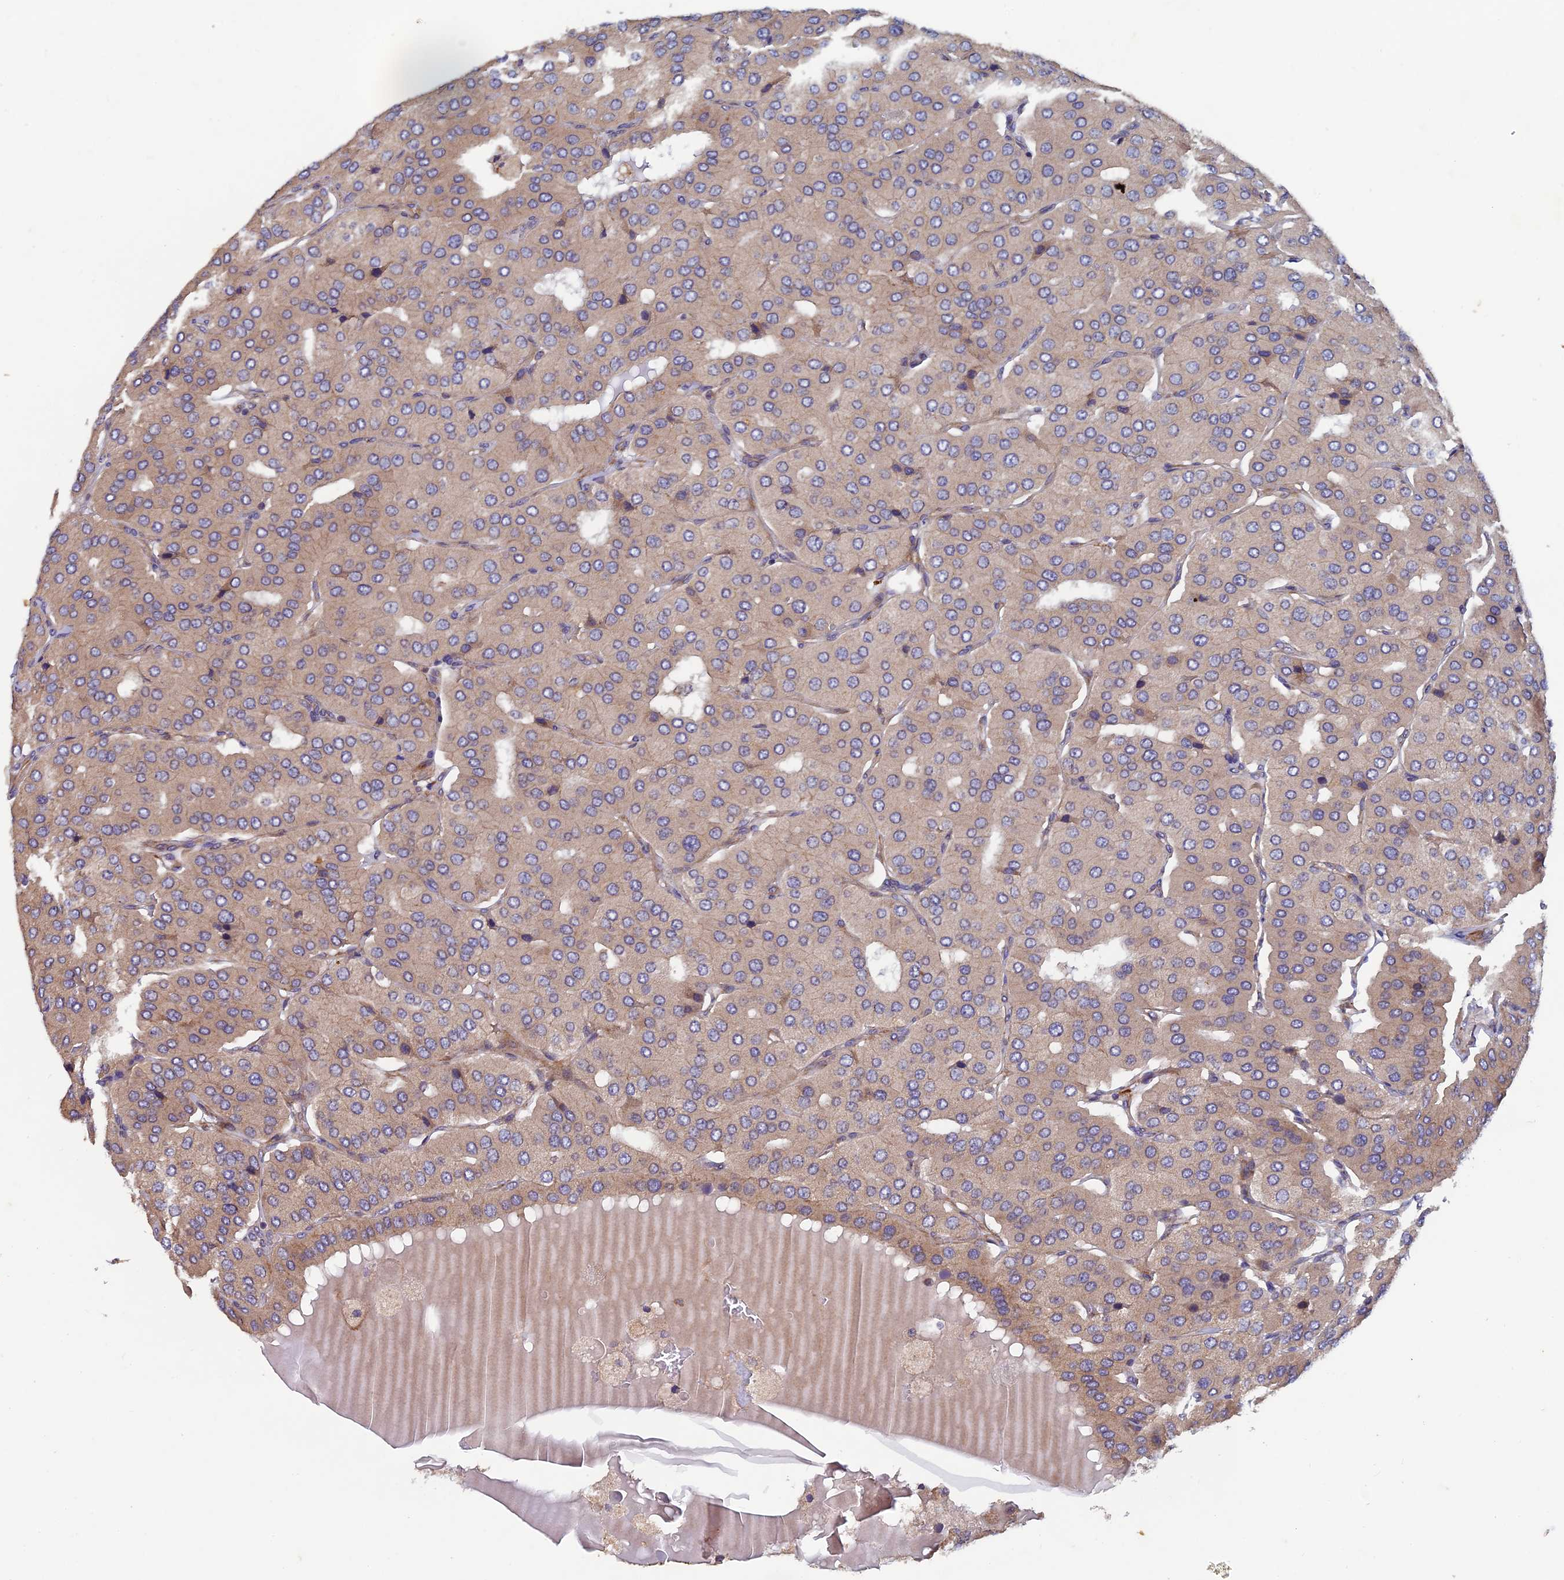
{"staining": {"intensity": "negative", "quantity": "none", "location": "none"}, "tissue": "parathyroid gland", "cell_type": "Glandular cells", "image_type": "normal", "snomed": [{"axis": "morphology", "description": "Normal tissue, NOS"}, {"axis": "morphology", "description": "Adenoma, NOS"}, {"axis": "topography", "description": "Parathyroid gland"}], "caption": "High magnification brightfield microscopy of benign parathyroid gland stained with DAB (3,3'-diaminobenzidine) (brown) and counterstained with hematoxylin (blue): glandular cells show no significant expression. (DAB immunohistochemistry, high magnification).", "gene": "NCAPG", "patient": {"sex": "female", "age": 86}}